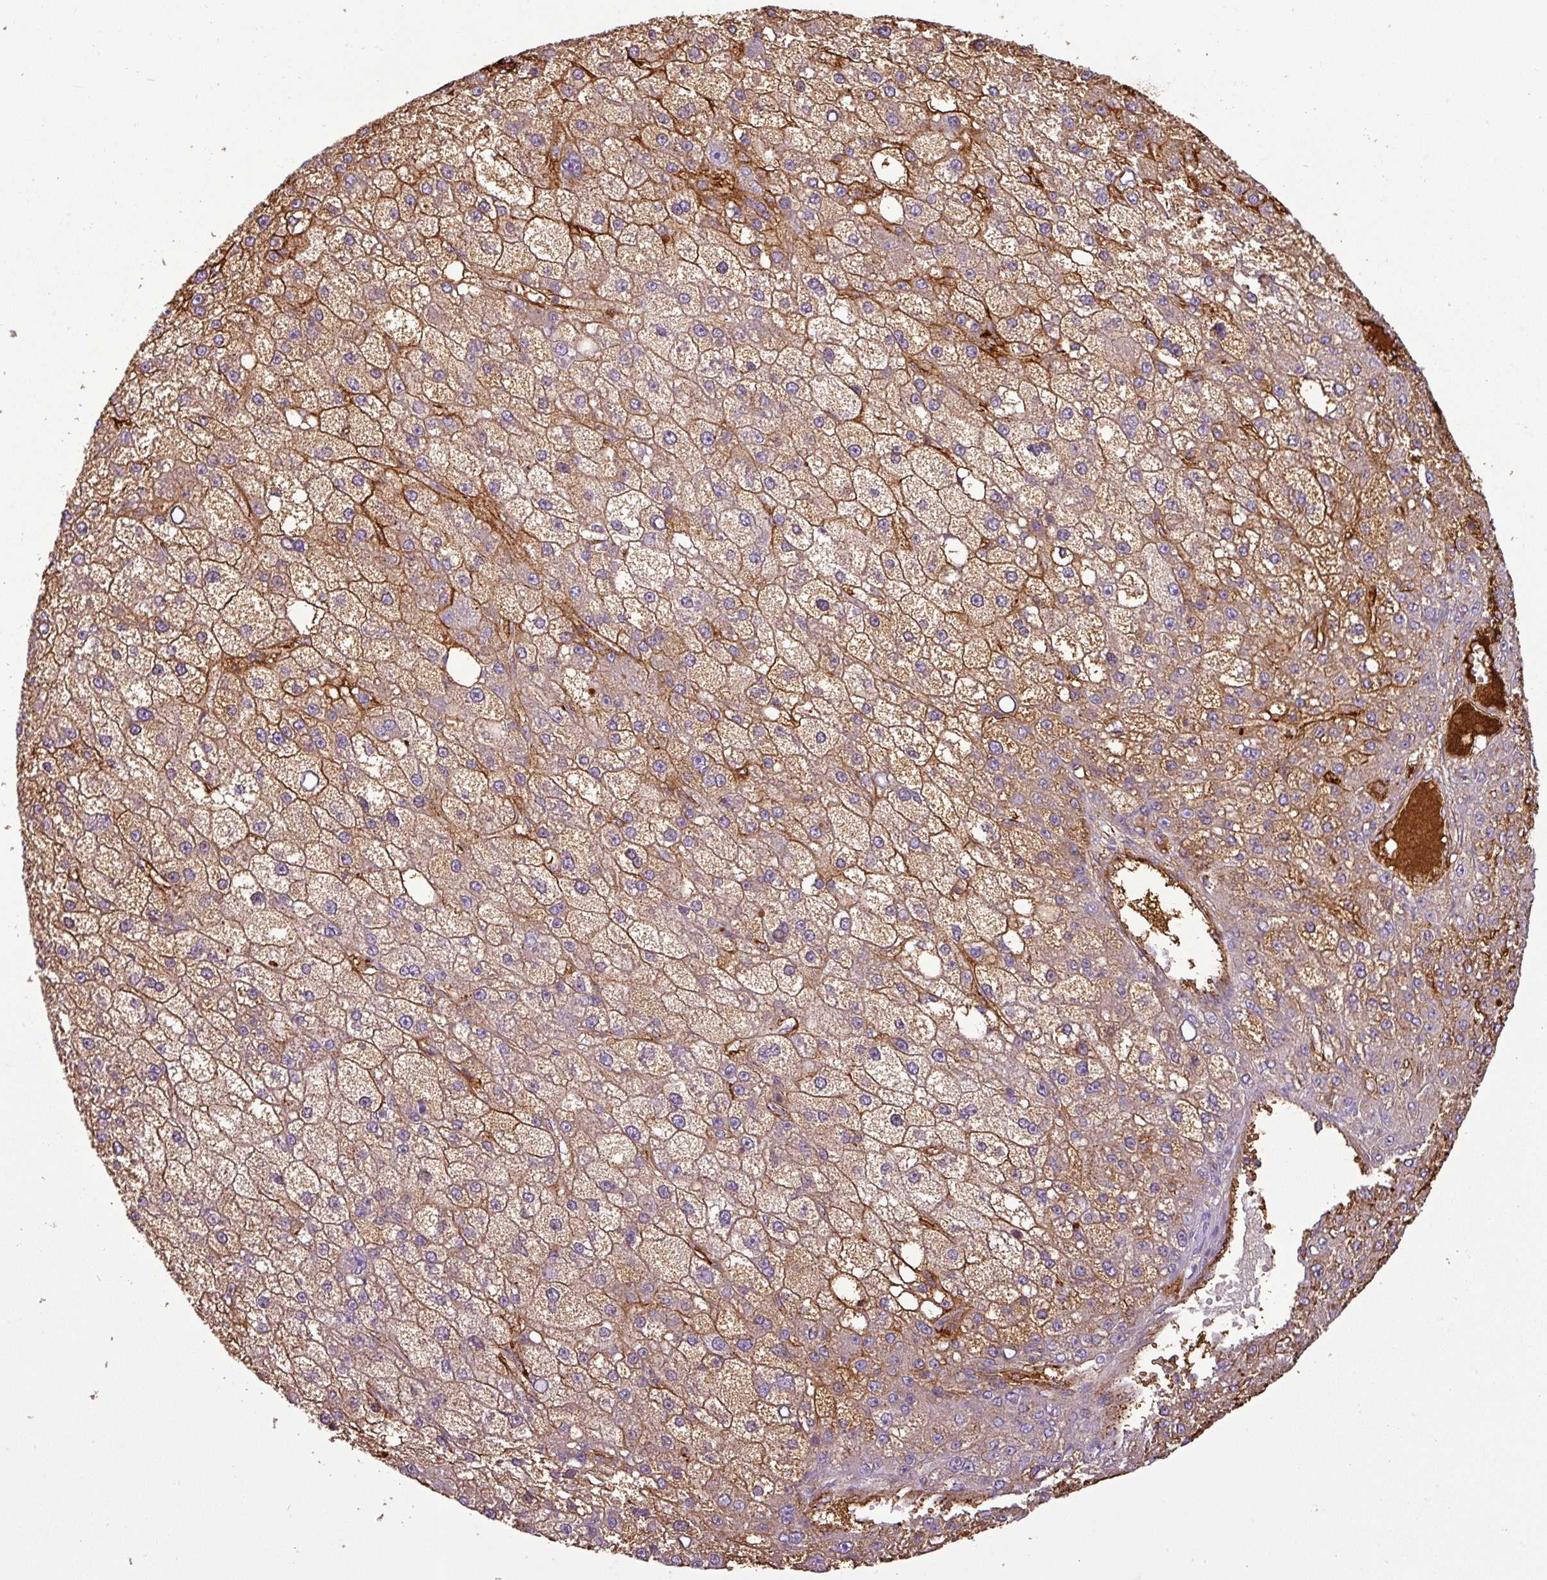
{"staining": {"intensity": "moderate", "quantity": ">75%", "location": "cytoplasmic/membranous"}, "tissue": "liver cancer", "cell_type": "Tumor cells", "image_type": "cancer", "snomed": [{"axis": "morphology", "description": "Carcinoma, Hepatocellular, NOS"}, {"axis": "topography", "description": "Liver"}], "caption": "Human liver cancer (hepatocellular carcinoma) stained with a protein marker shows moderate staining in tumor cells.", "gene": "APOC1", "patient": {"sex": "male", "age": 67}}